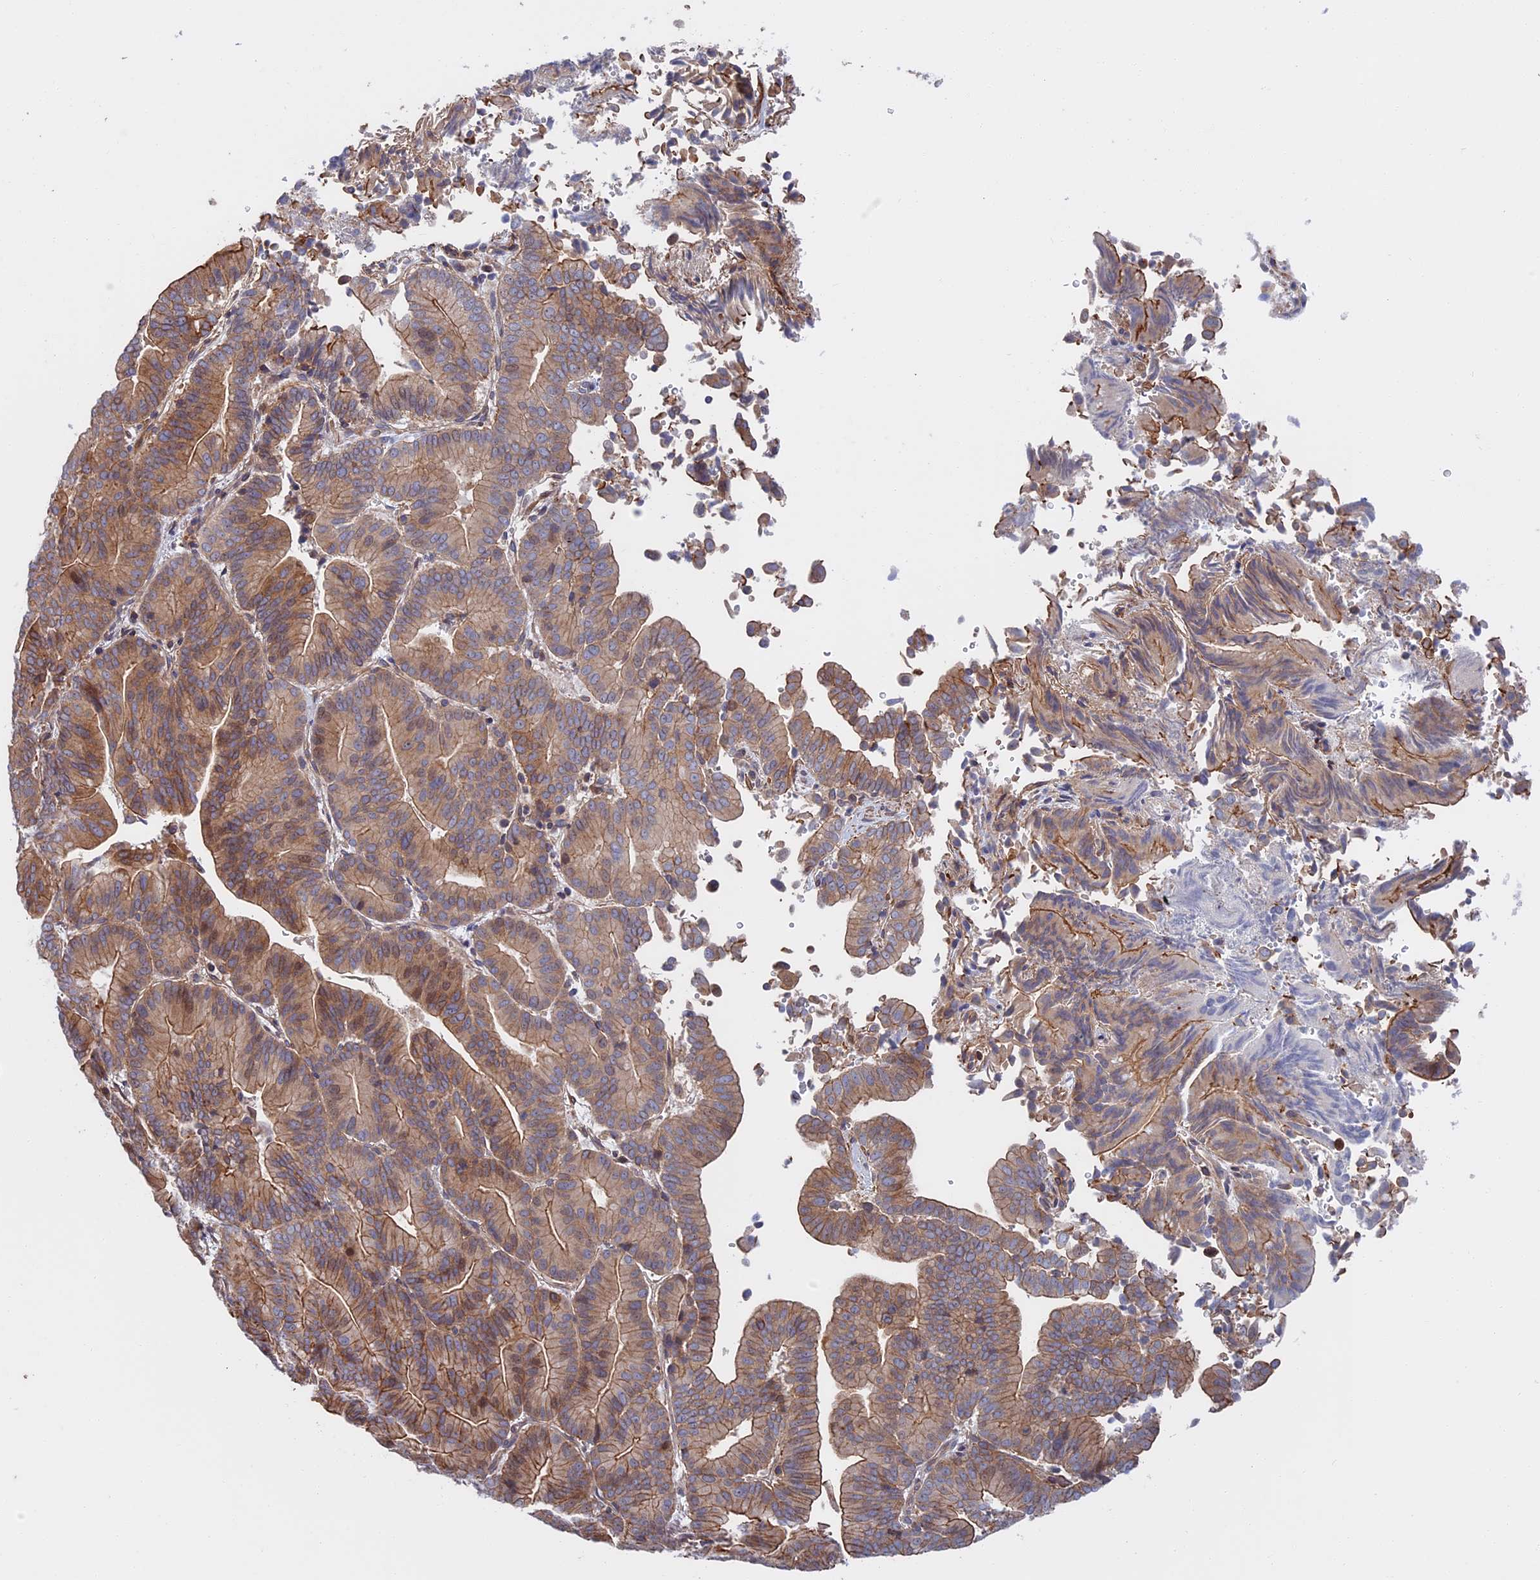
{"staining": {"intensity": "weak", "quantity": ">75%", "location": "cytoplasmic/membranous"}, "tissue": "liver cancer", "cell_type": "Tumor cells", "image_type": "cancer", "snomed": [{"axis": "morphology", "description": "Cholangiocarcinoma"}, {"axis": "topography", "description": "Liver"}], "caption": "Protein staining reveals weak cytoplasmic/membranous expression in approximately >75% of tumor cells in liver cancer. Nuclei are stained in blue.", "gene": "LYPD5", "patient": {"sex": "female", "age": 75}}